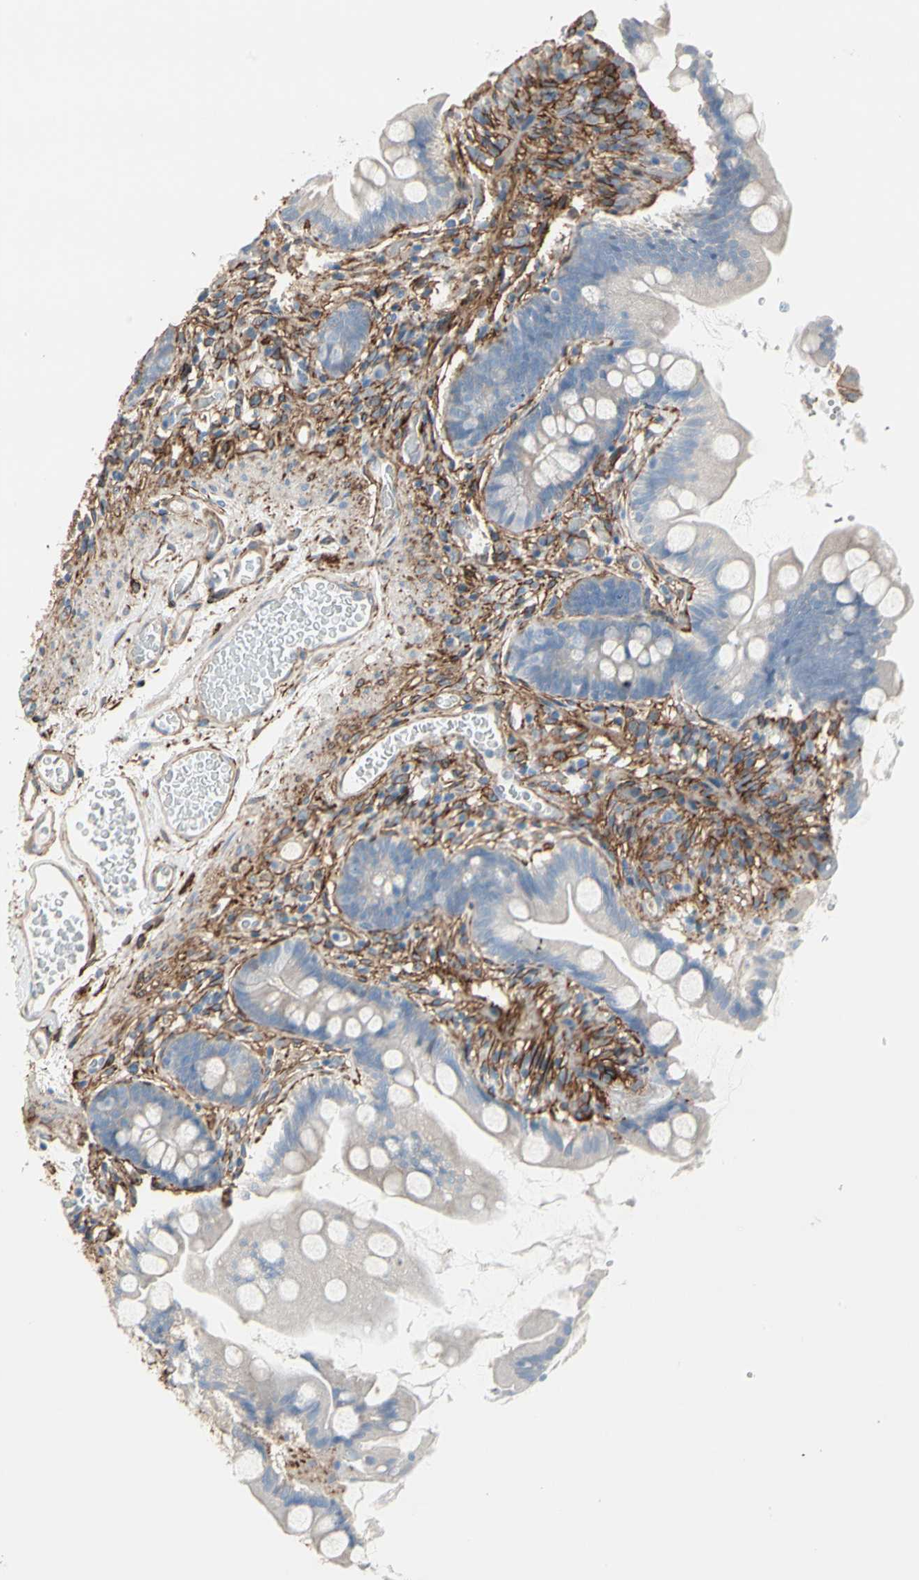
{"staining": {"intensity": "negative", "quantity": "none", "location": "none"}, "tissue": "small intestine", "cell_type": "Glandular cells", "image_type": "normal", "snomed": [{"axis": "morphology", "description": "Normal tissue, NOS"}, {"axis": "topography", "description": "Small intestine"}], "caption": "Immunohistochemistry photomicrograph of unremarkable human small intestine stained for a protein (brown), which displays no positivity in glandular cells. The staining was performed using DAB (3,3'-diaminobenzidine) to visualize the protein expression in brown, while the nuclei were stained in blue with hematoxylin (Magnification: 20x).", "gene": "EPB41L2", "patient": {"sex": "female", "age": 56}}